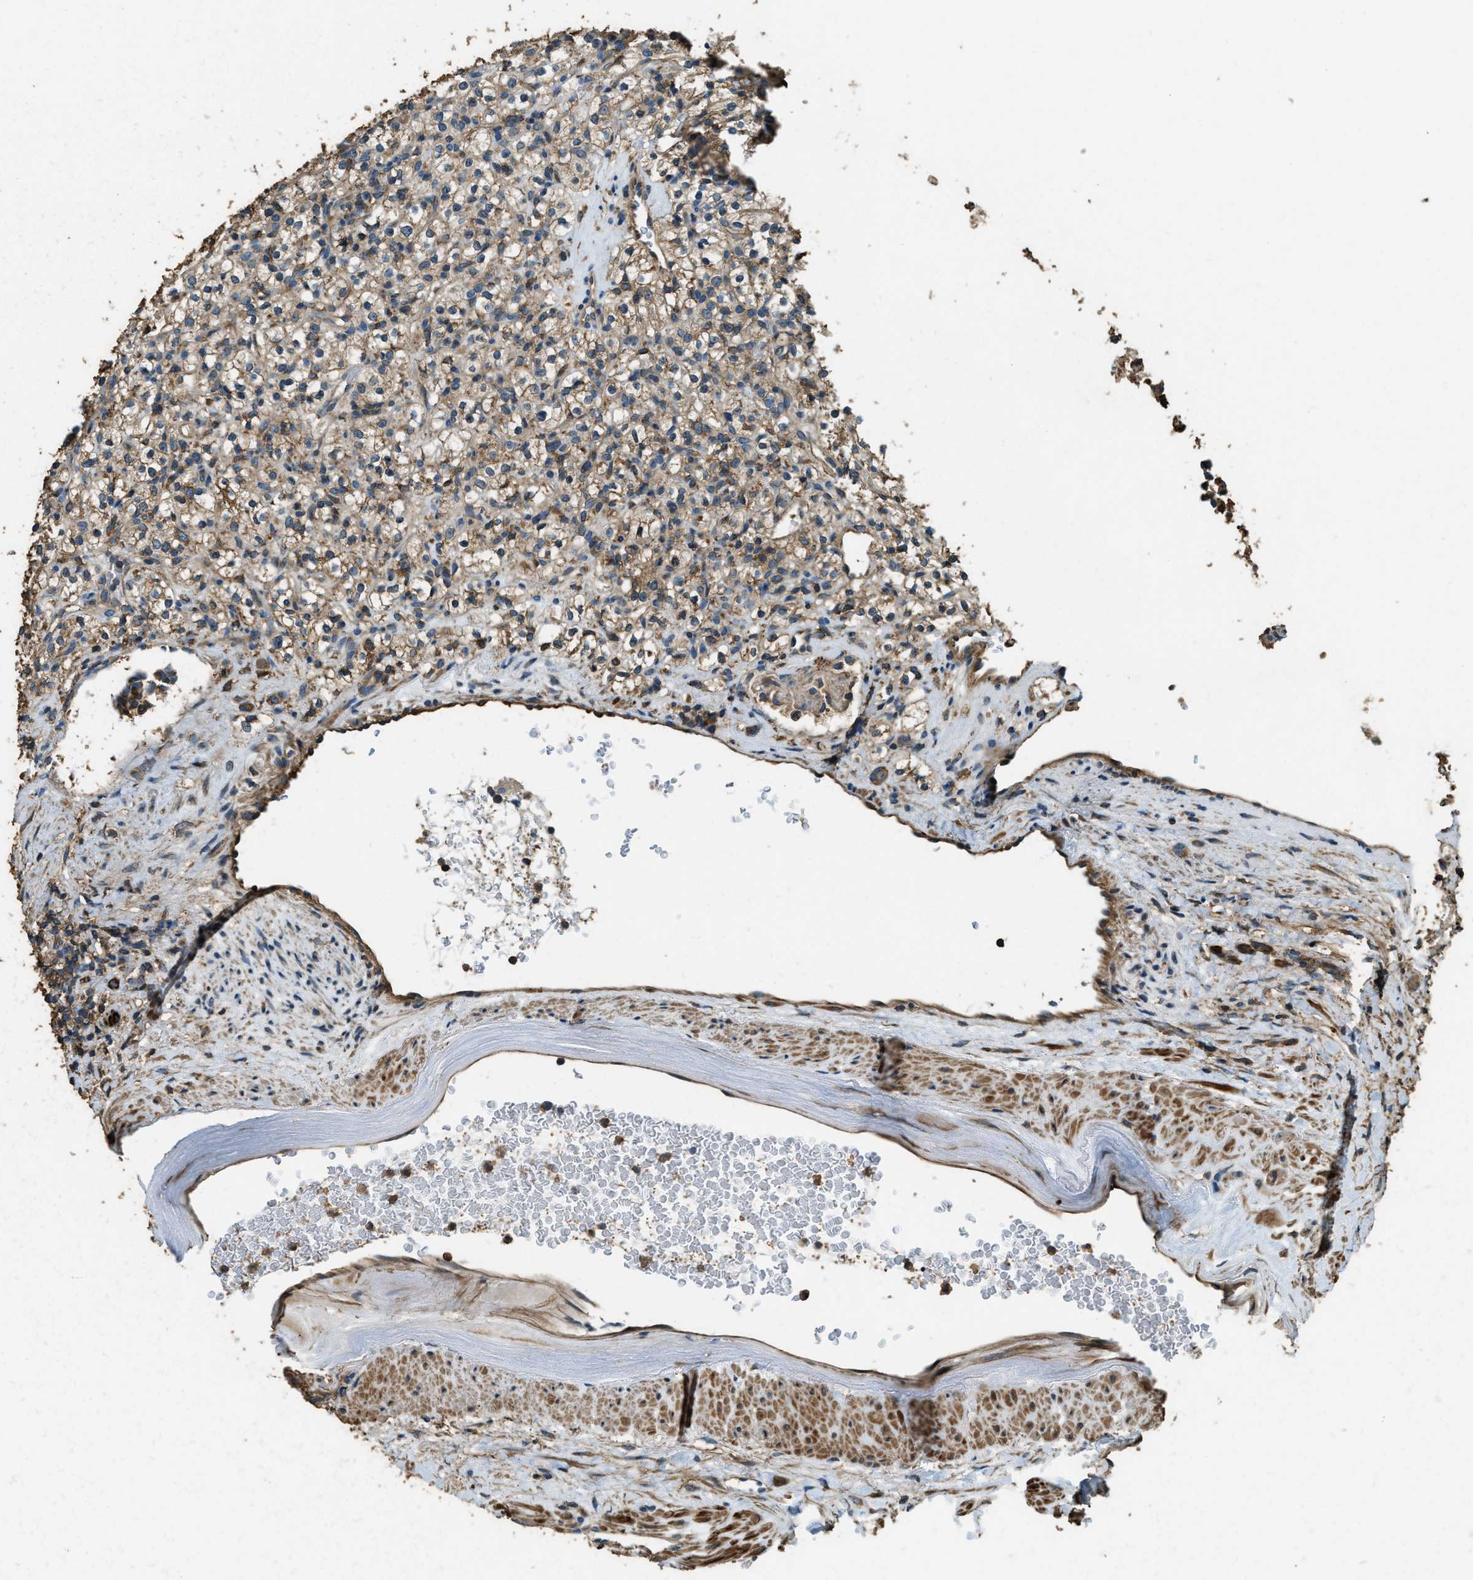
{"staining": {"intensity": "moderate", "quantity": ">75%", "location": "cytoplasmic/membranous"}, "tissue": "renal cancer", "cell_type": "Tumor cells", "image_type": "cancer", "snomed": [{"axis": "morphology", "description": "Normal tissue, NOS"}, {"axis": "morphology", "description": "Adenocarcinoma, NOS"}, {"axis": "topography", "description": "Kidney"}], "caption": "This is an image of immunohistochemistry staining of adenocarcinoma (renal), which shows moderate expression in the cytoplasmic/membranous of tumor cells.", "gene": "ERGIC1", "patient": {"sex": "female", "age": 72}}